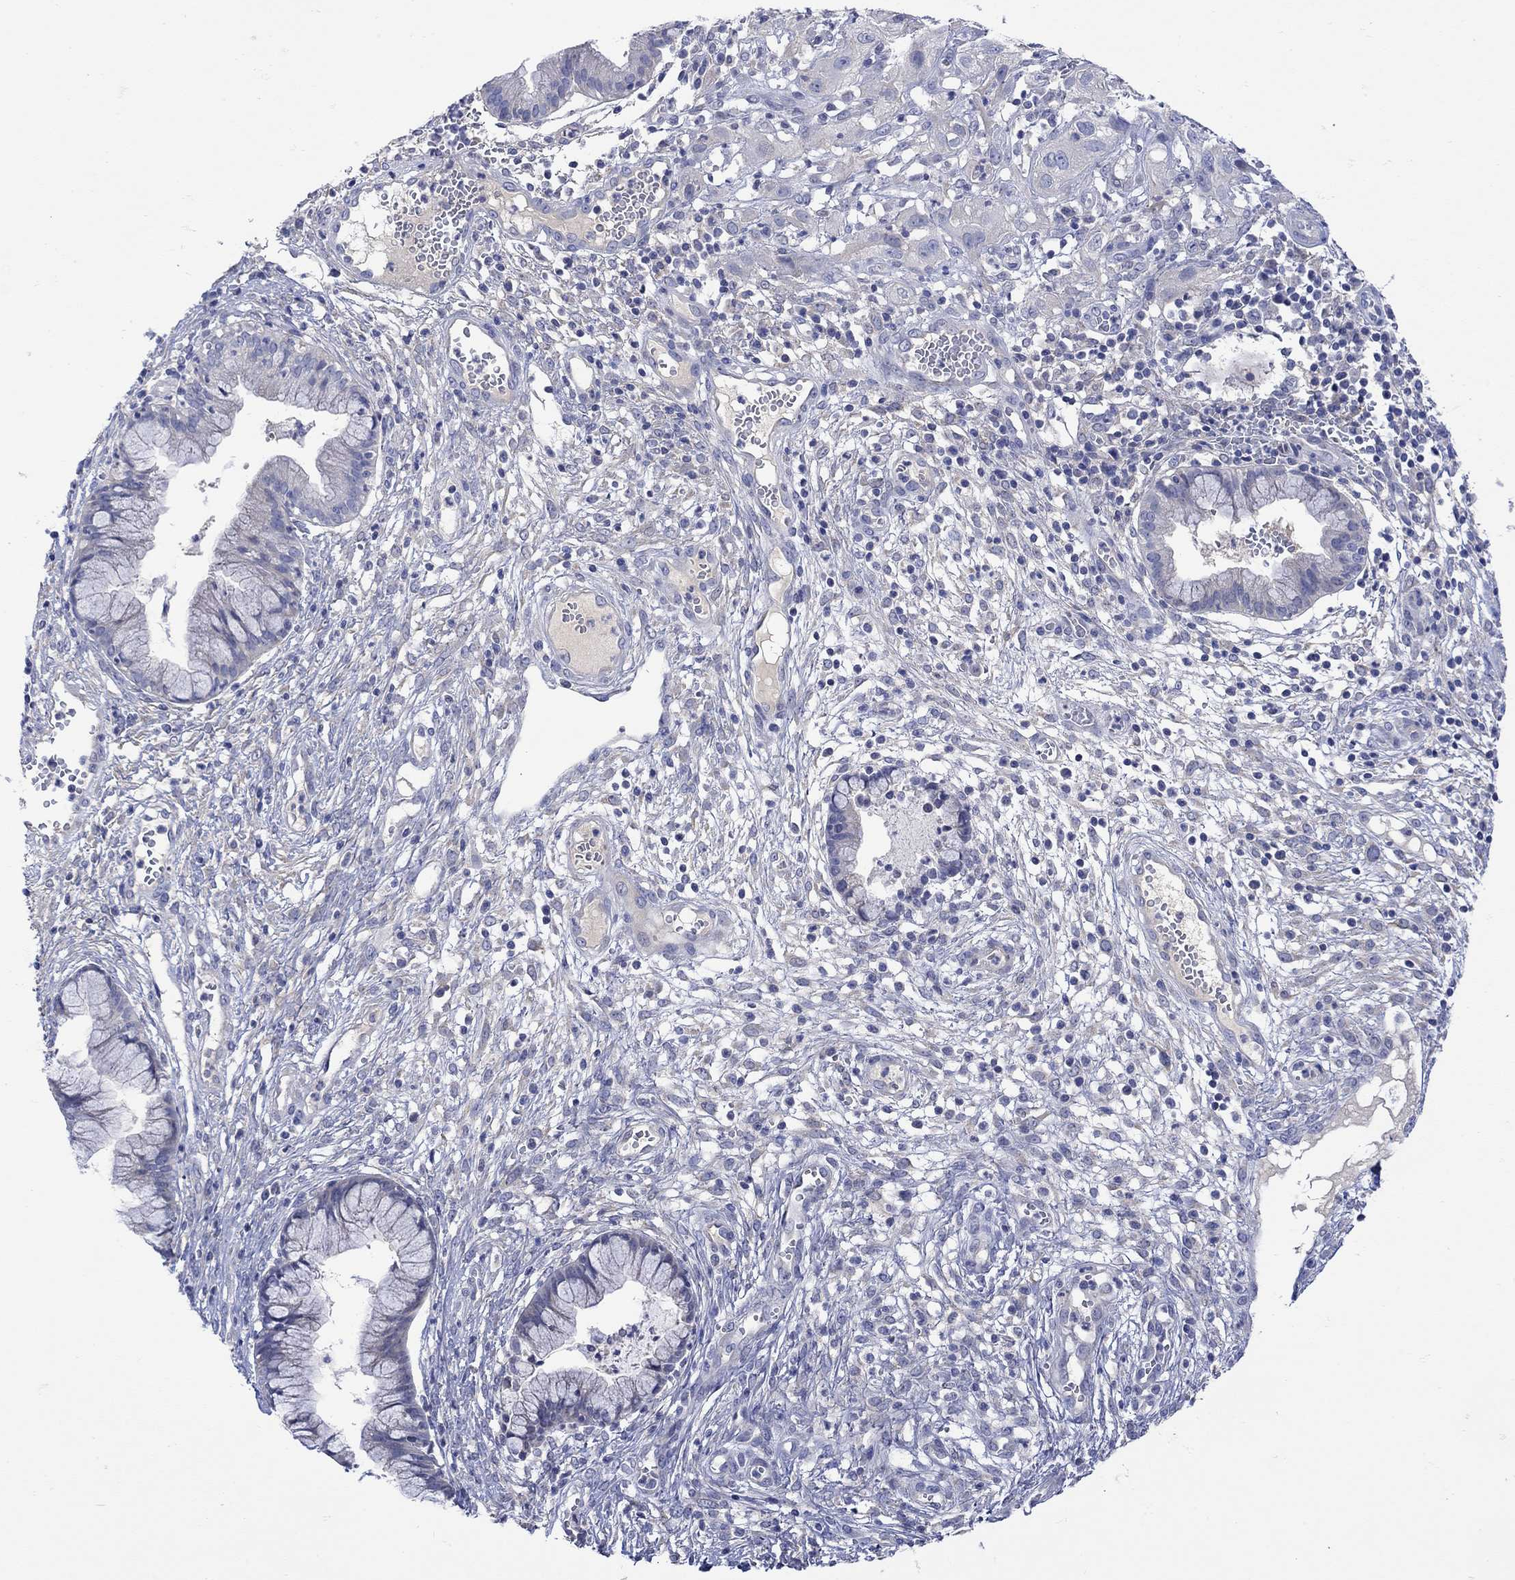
{"staining": {"intensity": "negative", "quantity": "none", "location": "none"}, "tissue": "cervical cancer", "cell_type": "Tumor cells", "image_type": "cancer", "snomed": [{"axis": "morphology", "description": "Squamous cell carcinoma, NOS"}, {"axis": "topography", "description": "Cervix"}], "caption": "Human cervical cancer stained for a protein using IHC reveals no positivity in tumor cells.", "gene": "MSI1", "patient": {"sex": "female", "age": 32}}